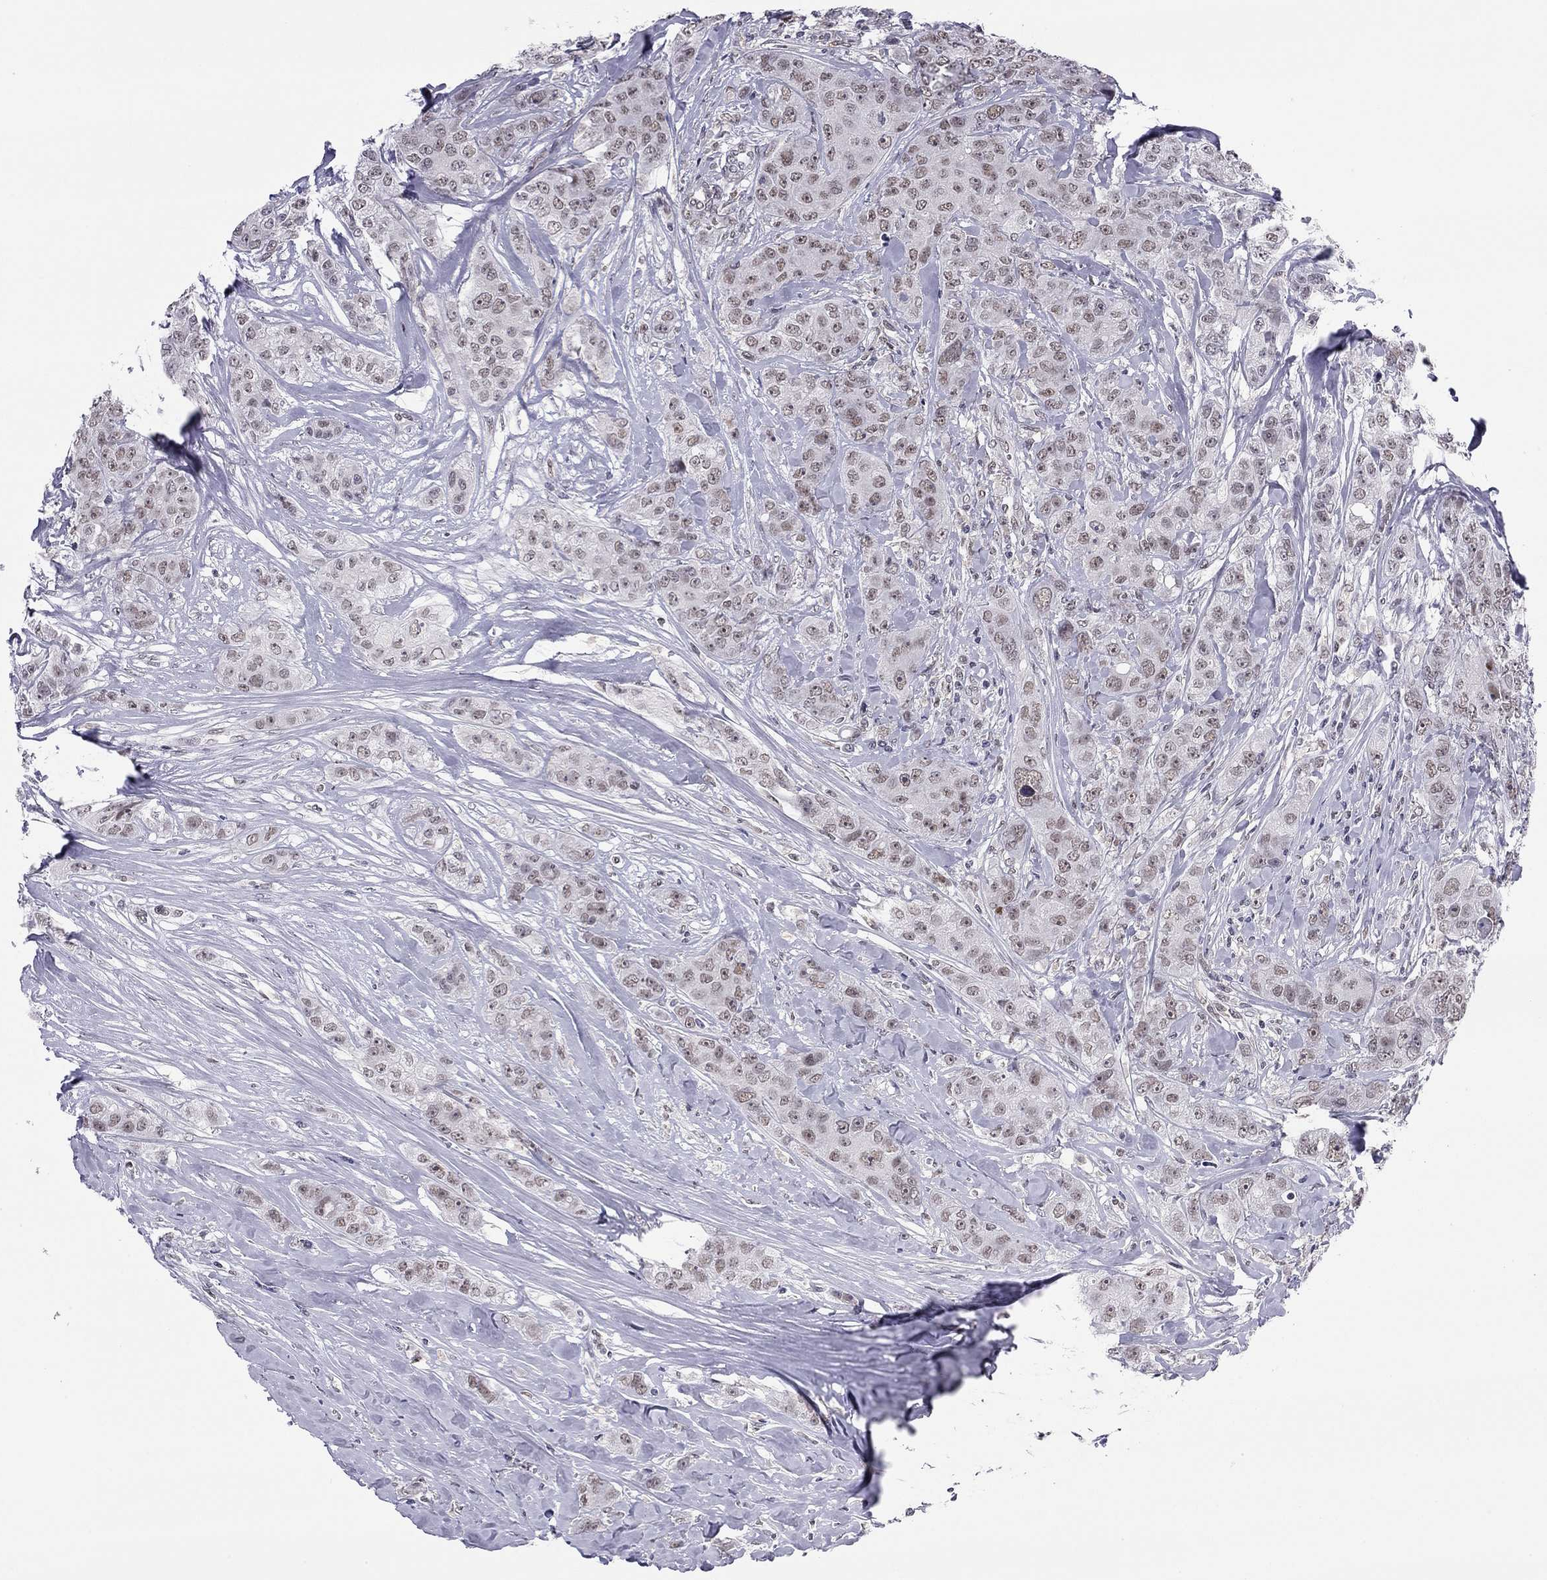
{"staining": {"intensity": "weak", "quantity": "25%-75%", "location": "nuclear"}, "tissue": "breast cancer", "cell_type": "Tumor cells", "image_type": "cancer", "snomed": [{"axis": "morphology", "description": "Duct carcinoma"}, {"axis": "topography", "description": "Breast"}], "caption": "Human breast cancer (intraductal carcinoma) stained for a protein (brown) shows weak nuclear positive staining in about 25%-75% of tumor cells.", "gene": "DOT1L", "patient": {"sex": "female", "age": 43}}